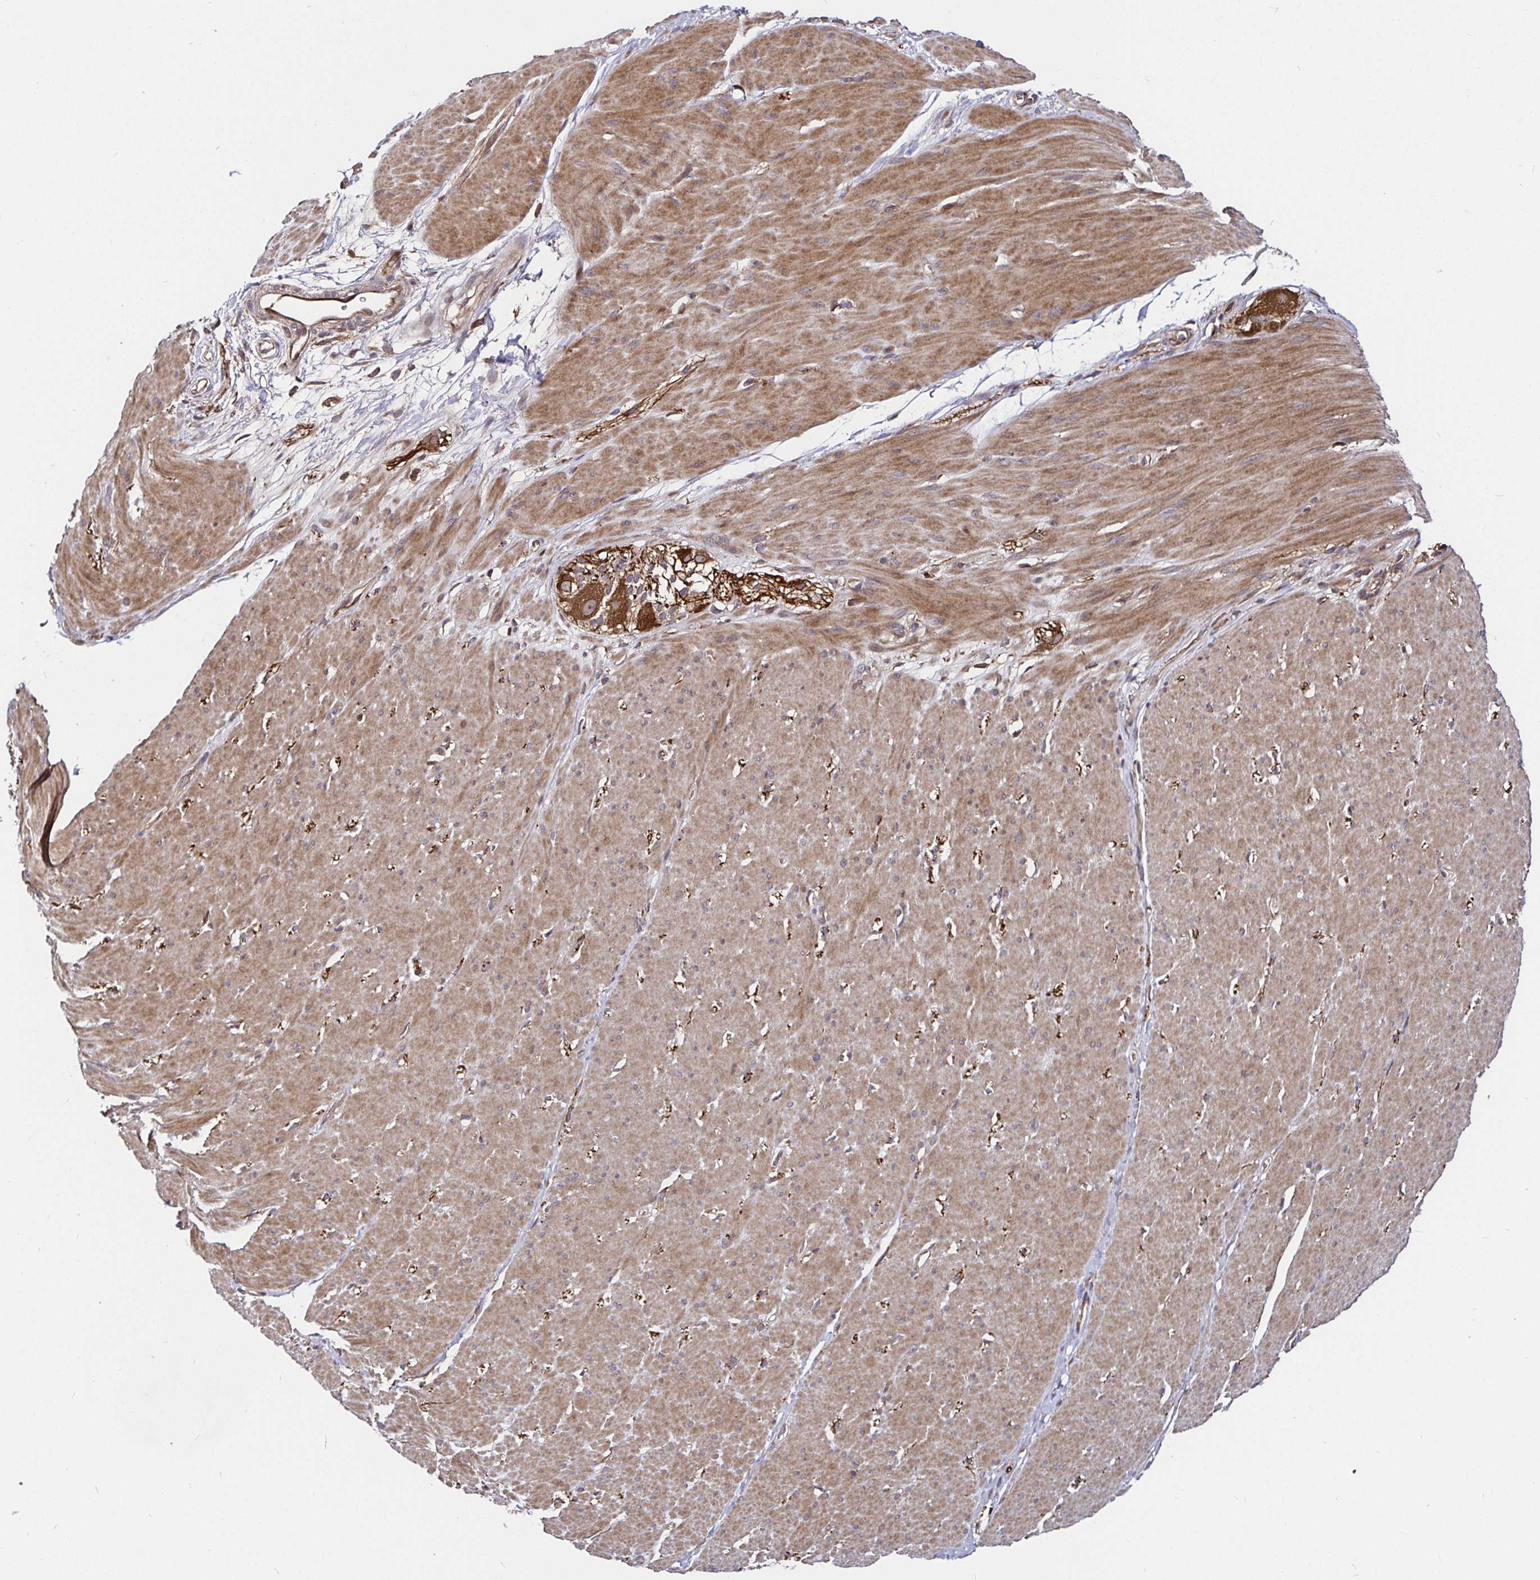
{"staining": {"intensity": "moderate", "quantity": "25%-75%", "location": "cytoplasmic/membranous"}, "tissue": "smooth muscle", "cell_type": "Smooth muscle cells", "image_type": "normal", "snomed": [{"axis": "morphology", "description": "Normal tissue, NOS"}, {"axis": "topography", "description": "Smooth muscle"}, {"axis": "topography", "description": "Rectum"}], "caption": "DAB (3,3'-diaminobenzidine) immunohistochemical staining of normal human smooth muscle demonstrates moderate cytoplasmic/membranous protein positivity in about 25%-75% of smooth muscle cells.", "gene": "MLST8", "patient": {"sex": "male", "age": 53}}